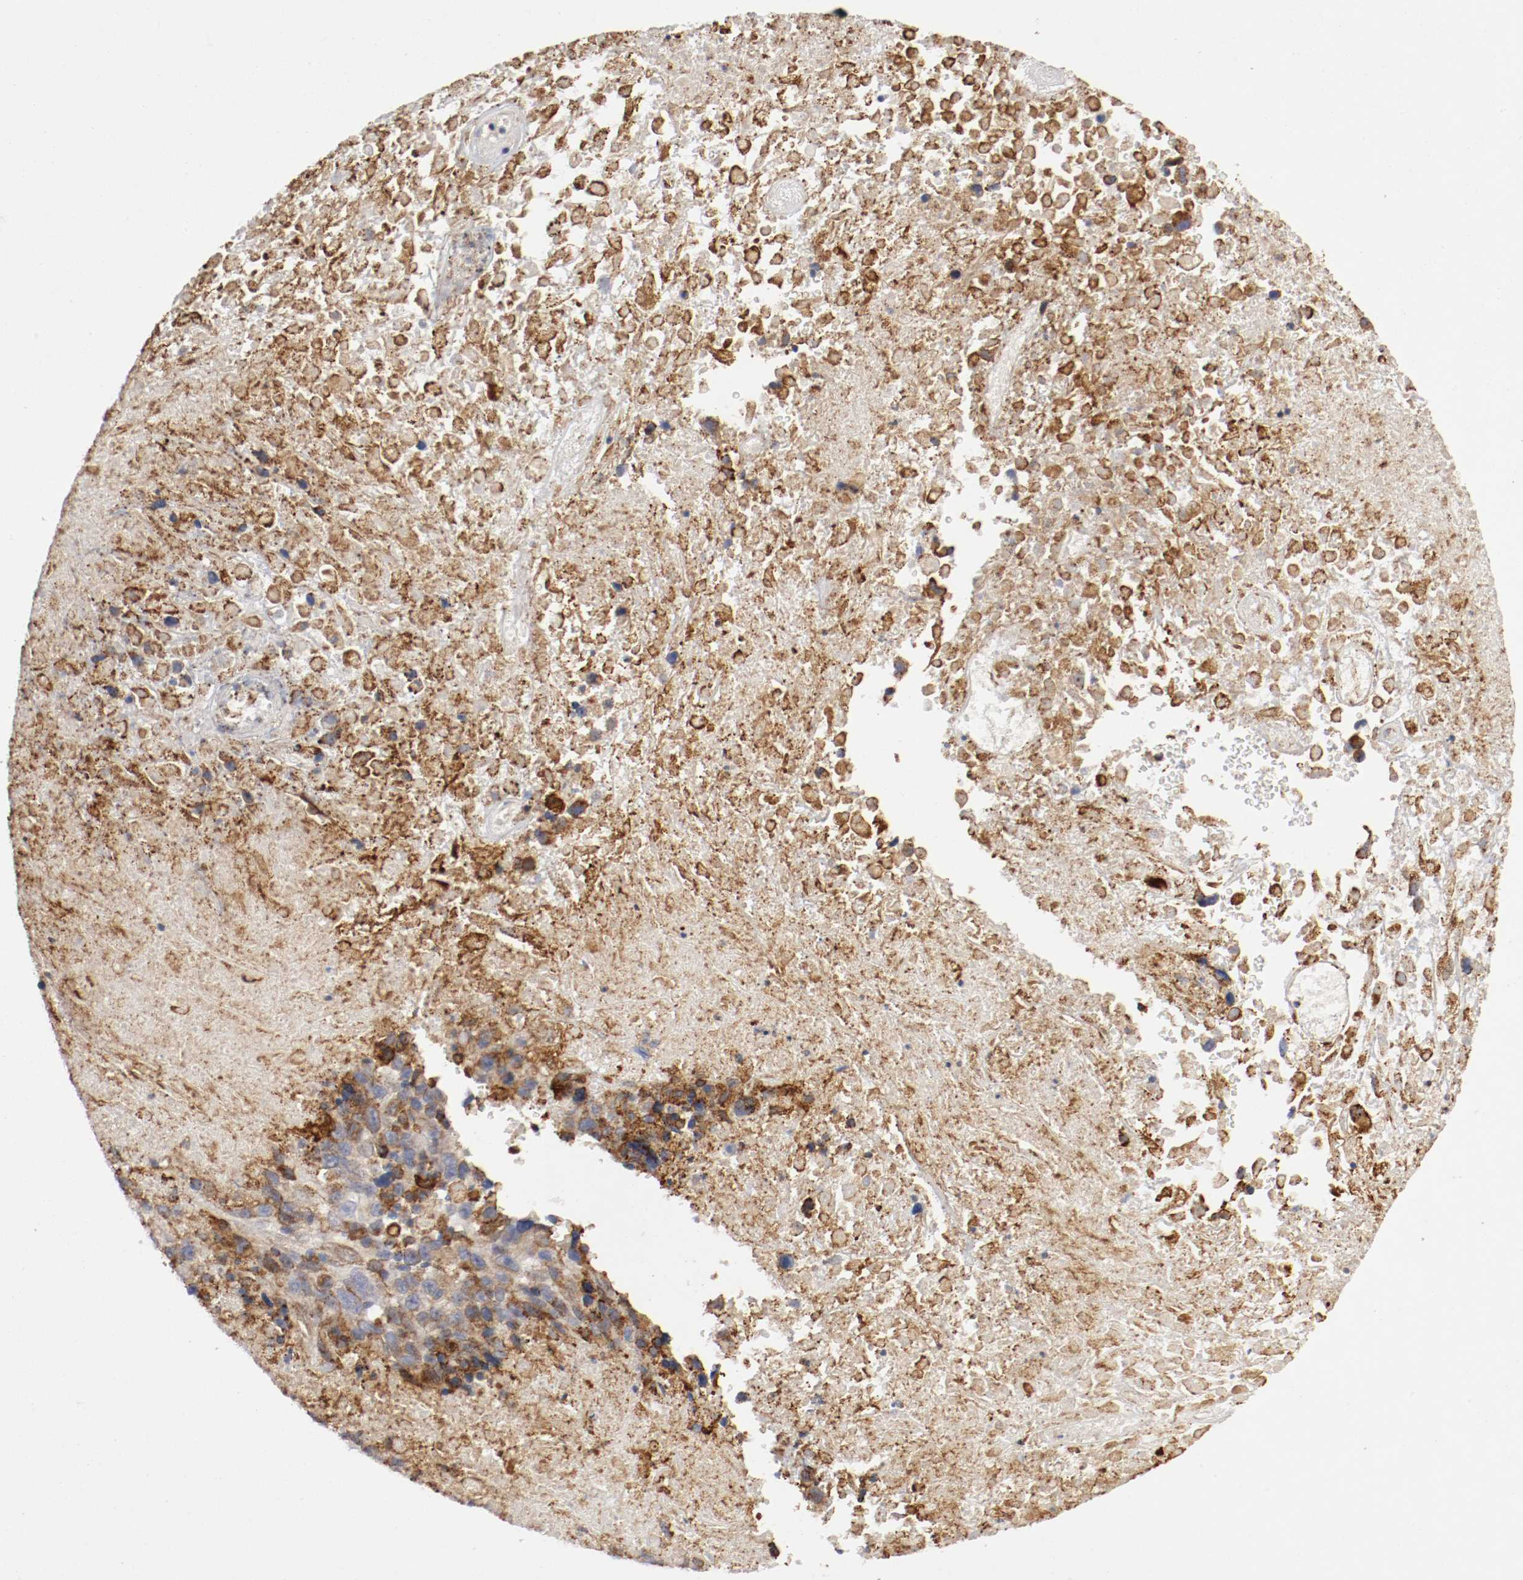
{"staining": {"intensity": "strong", "quantity": "25%-75%", "location": "cytoplasmic/membranous"}, "tissue": "melanoma", "cell_type": "Tumor cells", "image_type": "cancer", "snomed": [{"axis": "morphology", "description": "Malignant melanoma, Metastatic site"}, {"axis": "topography", "description": "Cerebral cortex"}], "caption": "DAB (3,3'-diaminobenzidine) immunohistochemical staining of melanoma exhibits strong cytoplasmic/membranous protein expression in about 25%-75% of tumor cells.", "gene": "TRAF2", "patient": {"sex": "female", "age": 52}}